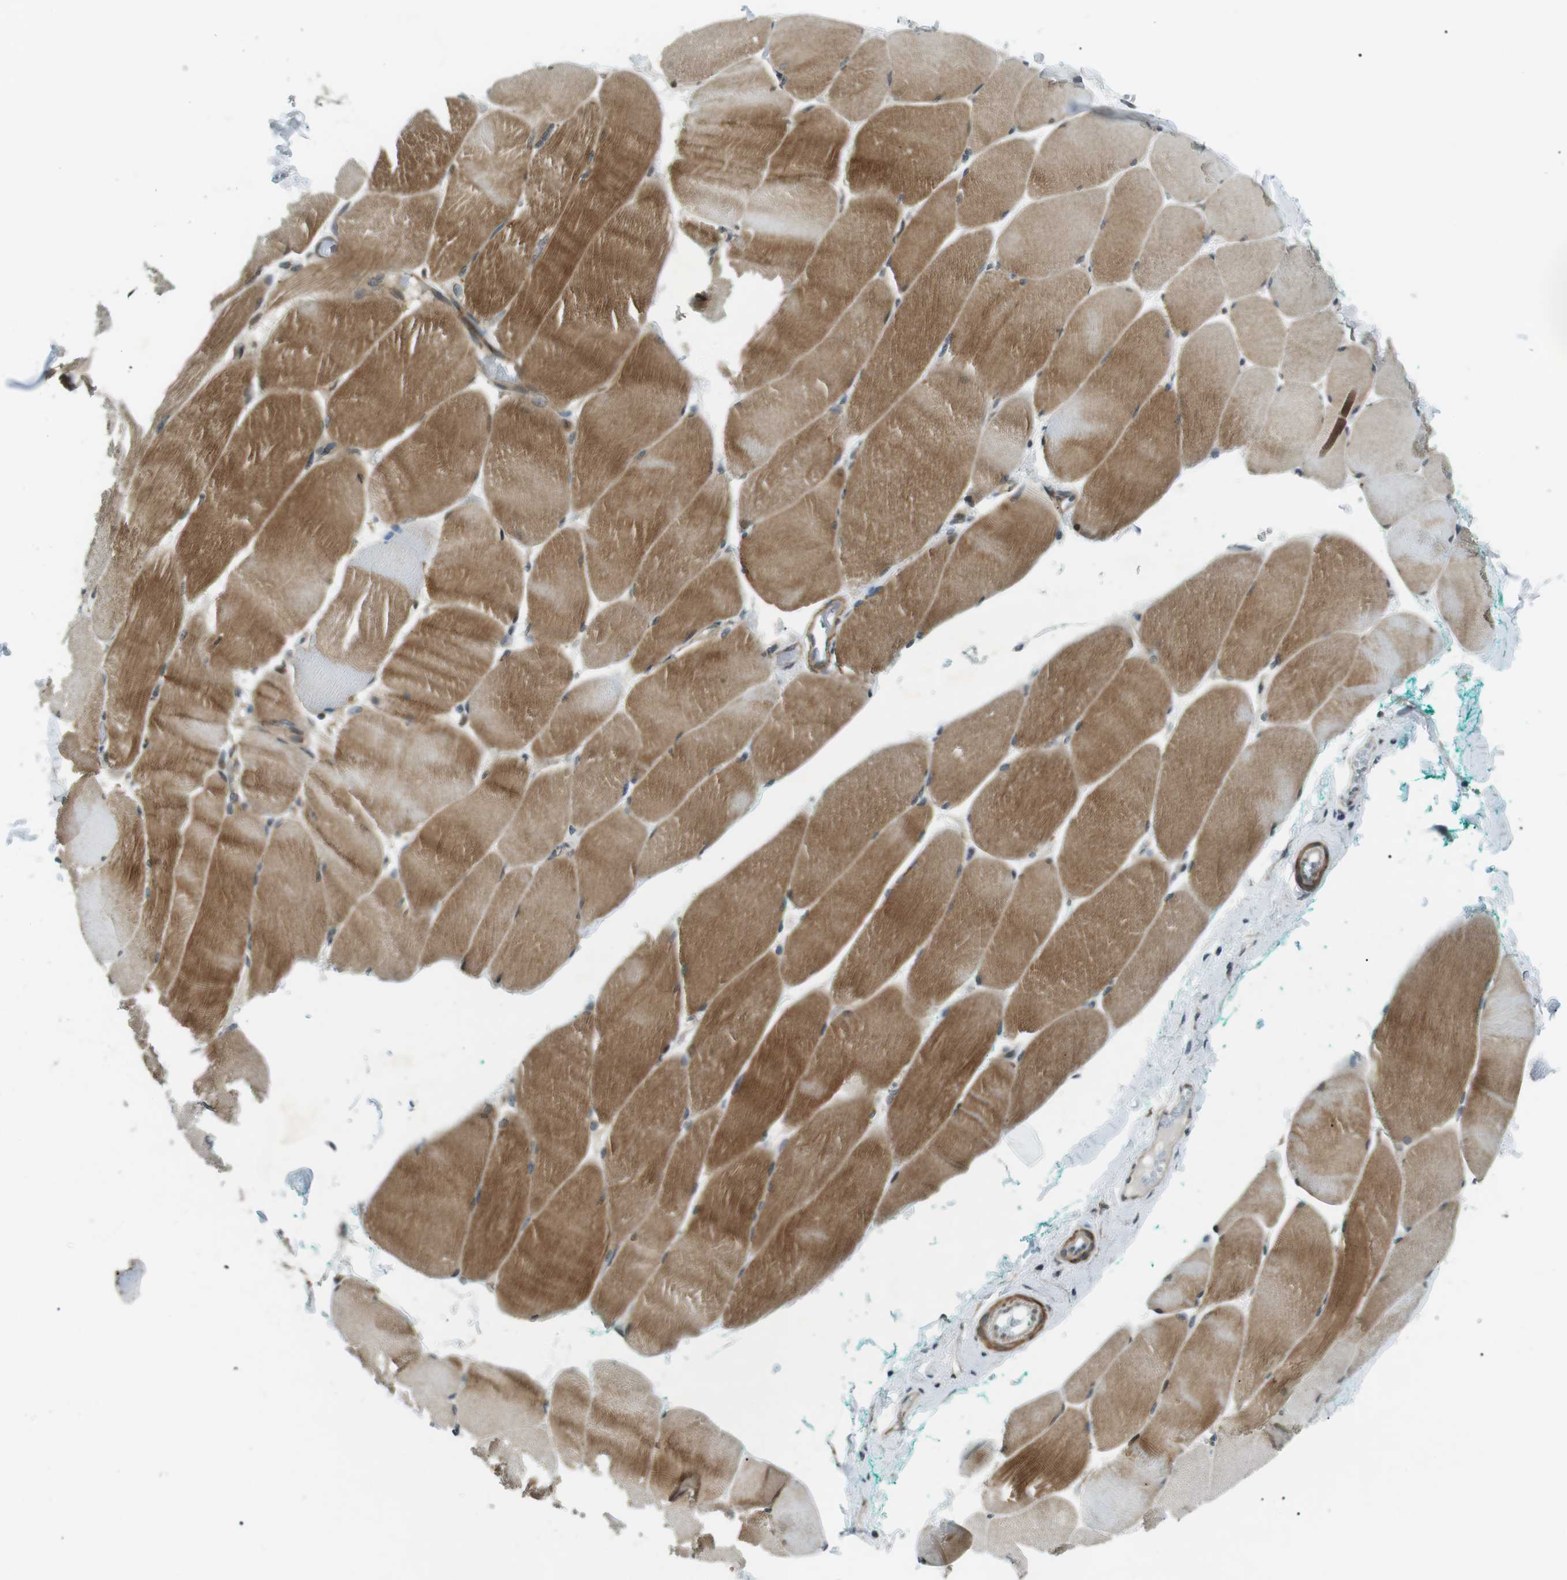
{"staining": {"intensity": "moderate", "quantity": ">75%", "location": "cytoplasmic/membranous"}, "tissue": "skeletal muscle", "cell_type": "Myocytes", "image_type": "normal", "snomed": [{"axis": "morphology", "description": "Normal tissue, NOS"}, {"axis": "morphology", "description": "Squamous cell carcinoma, NOS"}, {"axis": "topography", "description": "Skeletal muscle"}], "caption": "A histopathology image showing moderate cytoplasmic/membranous expression in approximately >75% of myocytes in benign skeletal muscle, as visualized by brown immunohistochemical staining.", "gene": "TMEM74", "patient": {"sex": "male", "age": 51}}